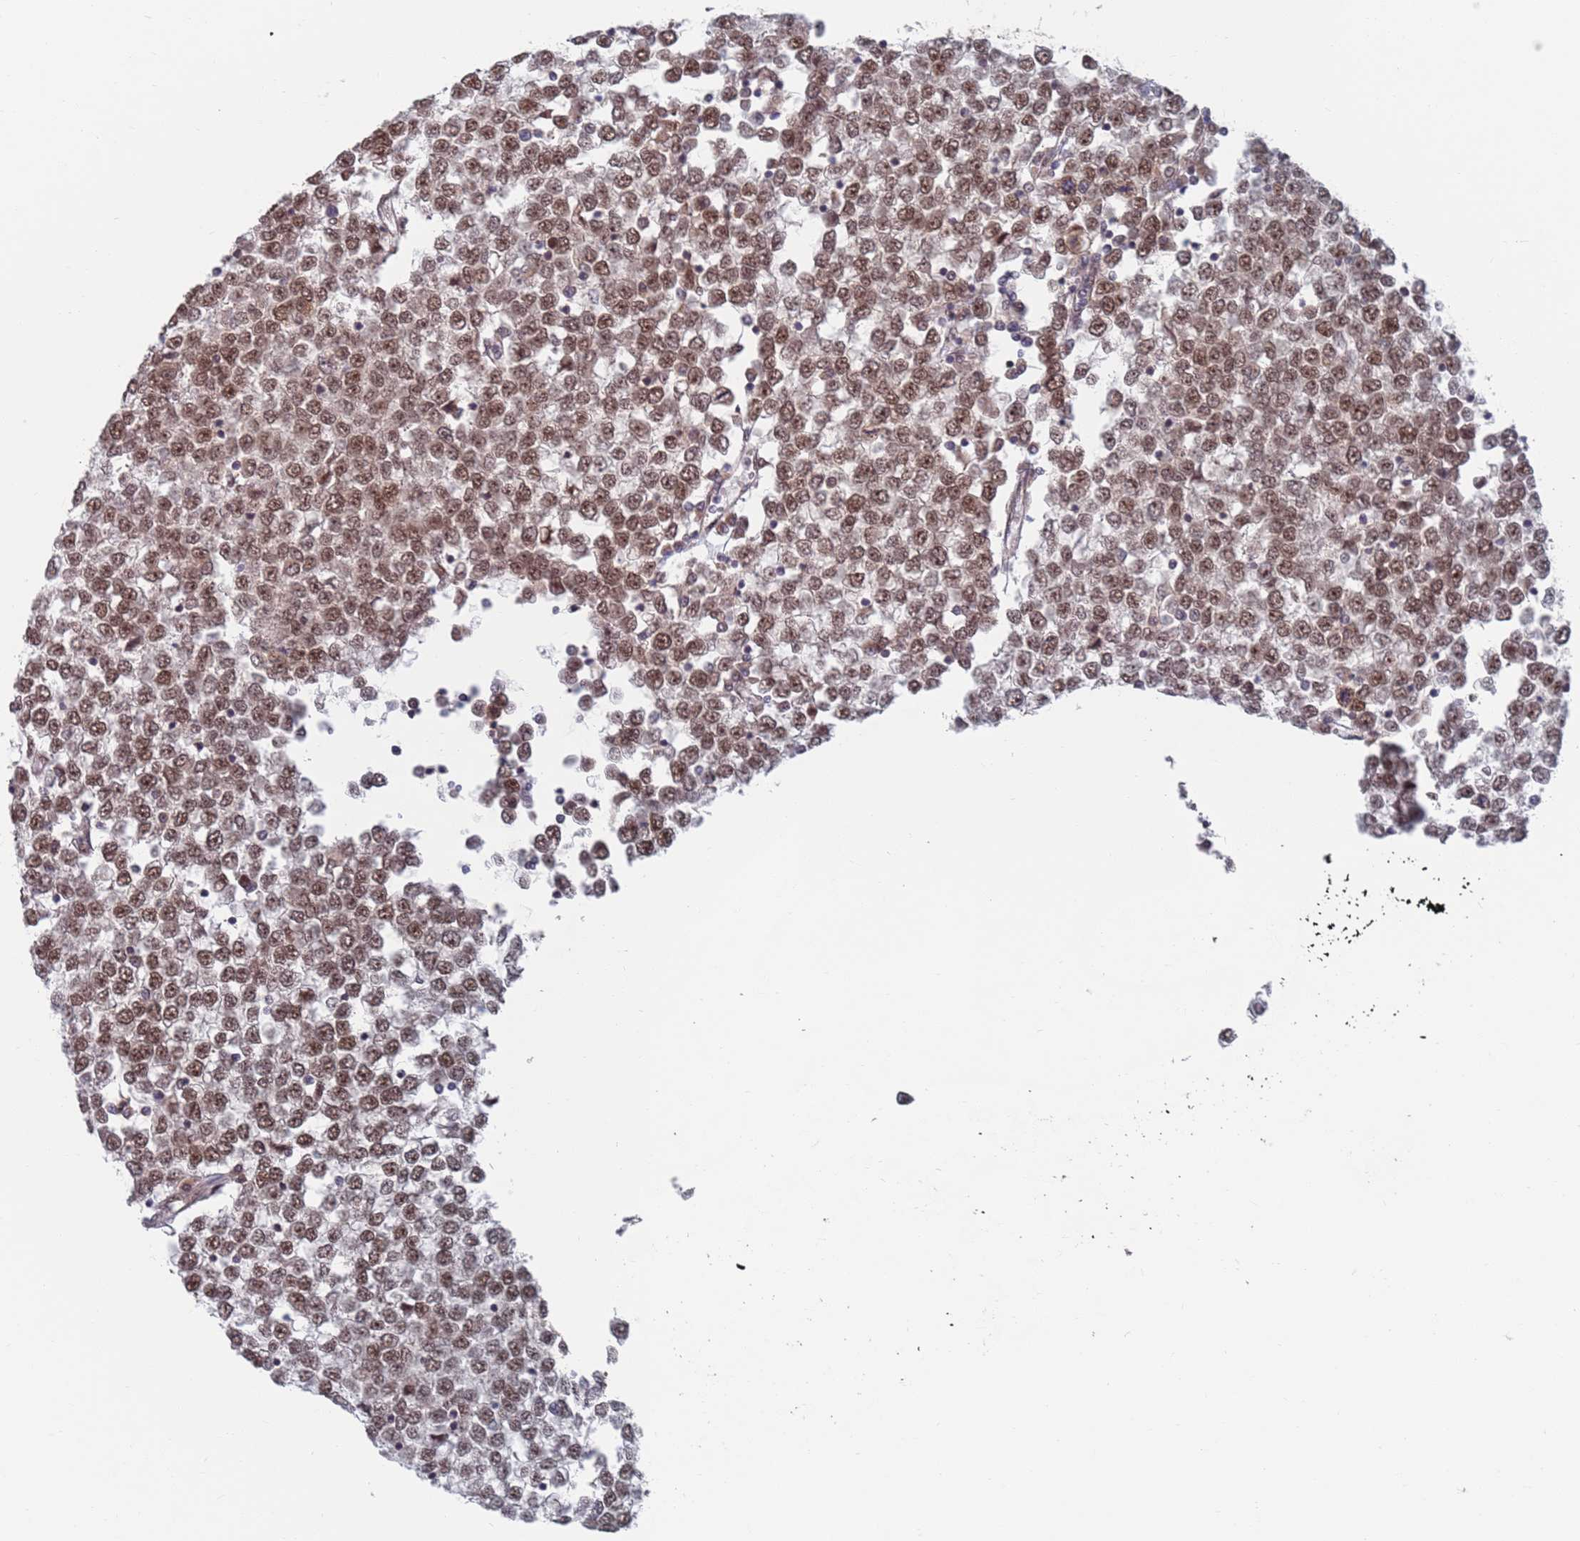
{"staining": {"intensity": "moderate", "quantity": ">75%", "location": "nuclear"}, "tissue": "testis cancer", "cell_type": "Tumor cells", "image_type": "cancer", "snomed": [{"axis": "morphology", "description": "Seminoma, NOS"}, {"axis": "topography", "description": "Testis"}], "caption": "Brown immunohistochemical staining in testis cancer reveals moderate nuclear expression in approximately >75% of tumor cells. (Brightfield microscopy of DAB IHC at high magnification).", "gene": "RPP25", "patient": {"sex": "male", "age": 65}}